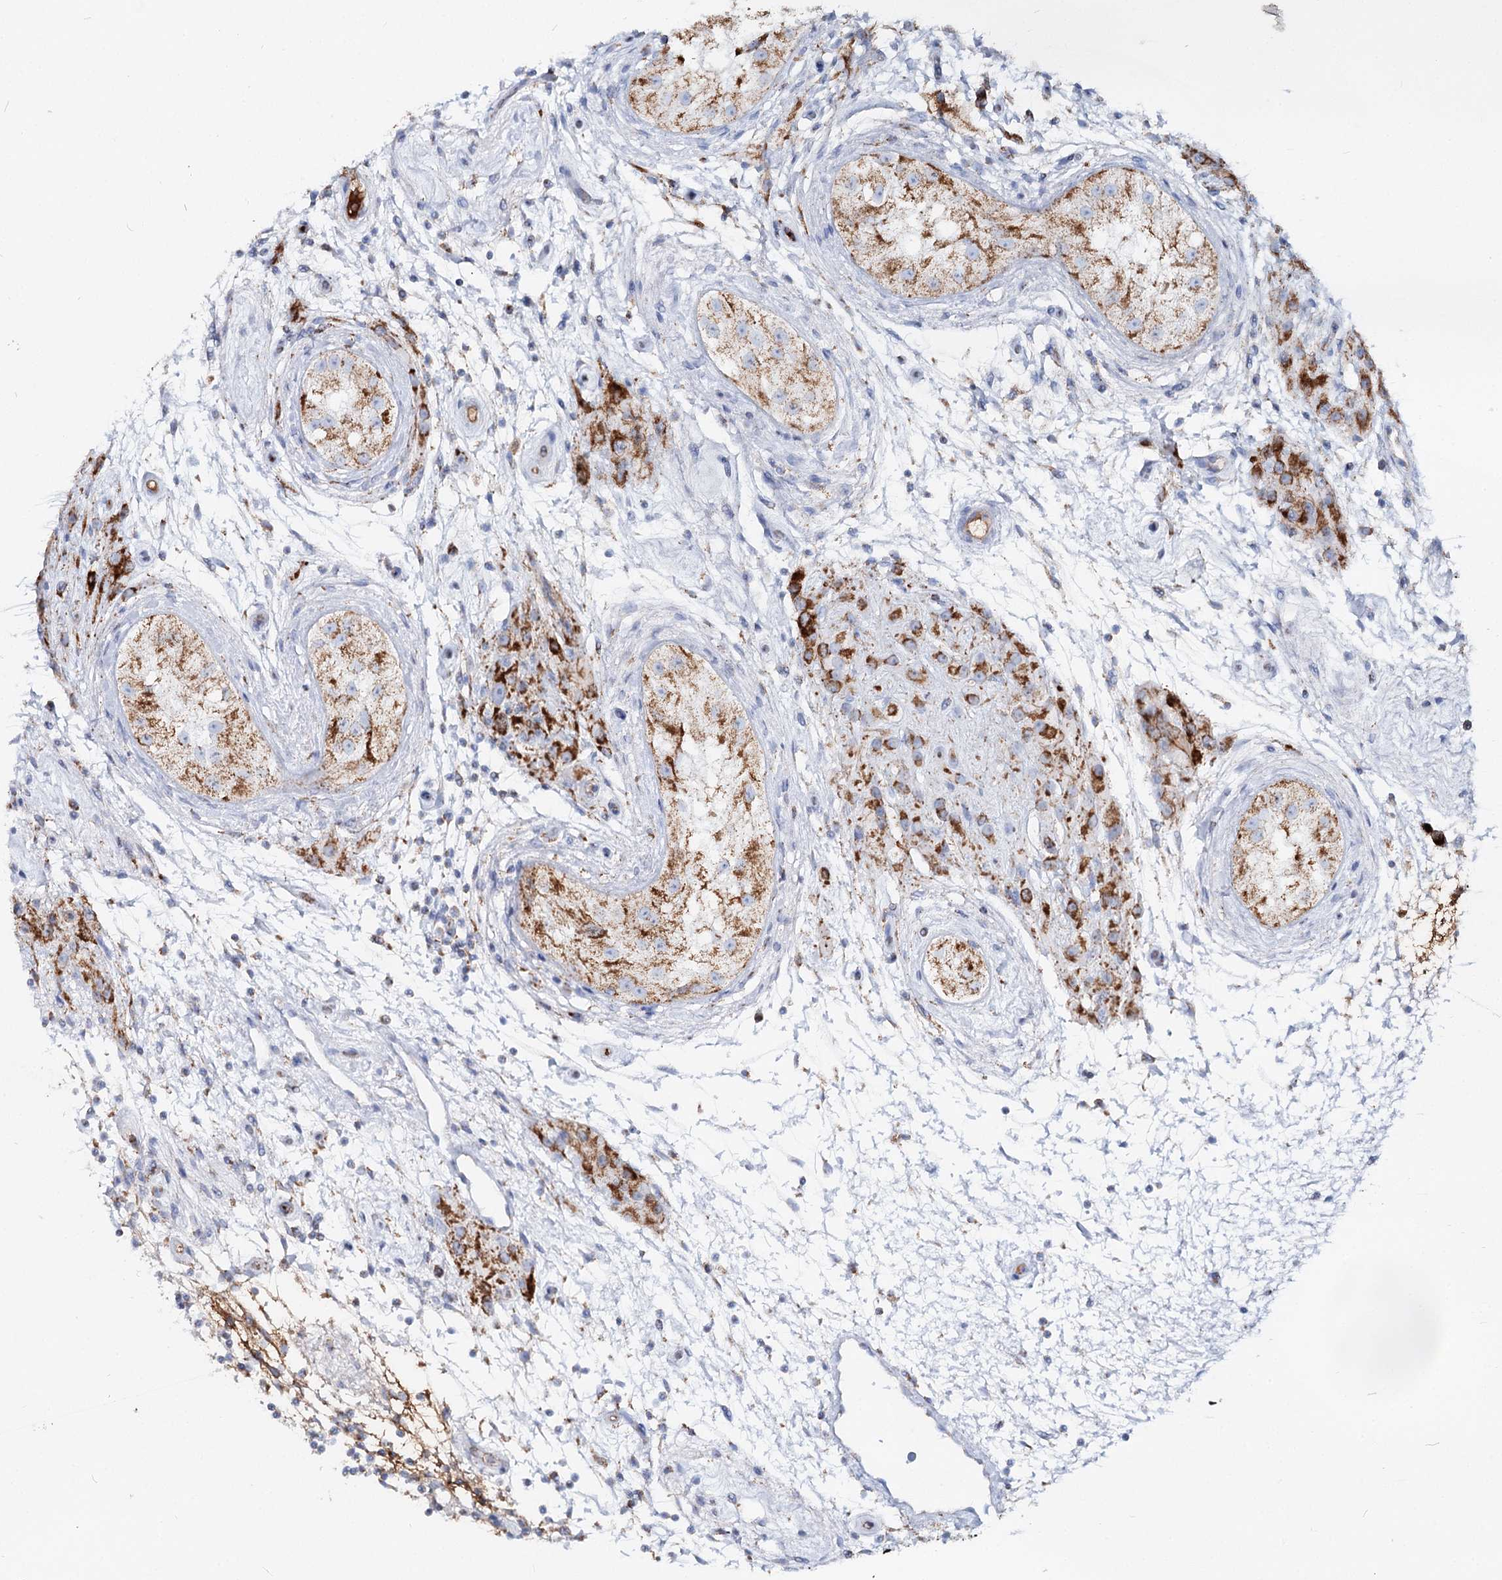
{"staining": {"intensity": "strong", "quantity": "25%-75%", "location": "cytoplasmic/membranous"}, "tissue": "testis cancer", "cell_type": "Tumor cells", "image_type": "cancer", "snomed": [{"axis": "morphology", "description": "Seminoma, NOS"}, {"axis": "topography", "description": "Testis"}], "caption": "The histopathology image displays a brown stain indicating the presence of a protein in the cytoplasmic/membranous of tumor cells in seminoma (testis). Nuclei are stained in blue.", "gene": "MCCC2", "patient": {"sex": "male", "age": 49}}